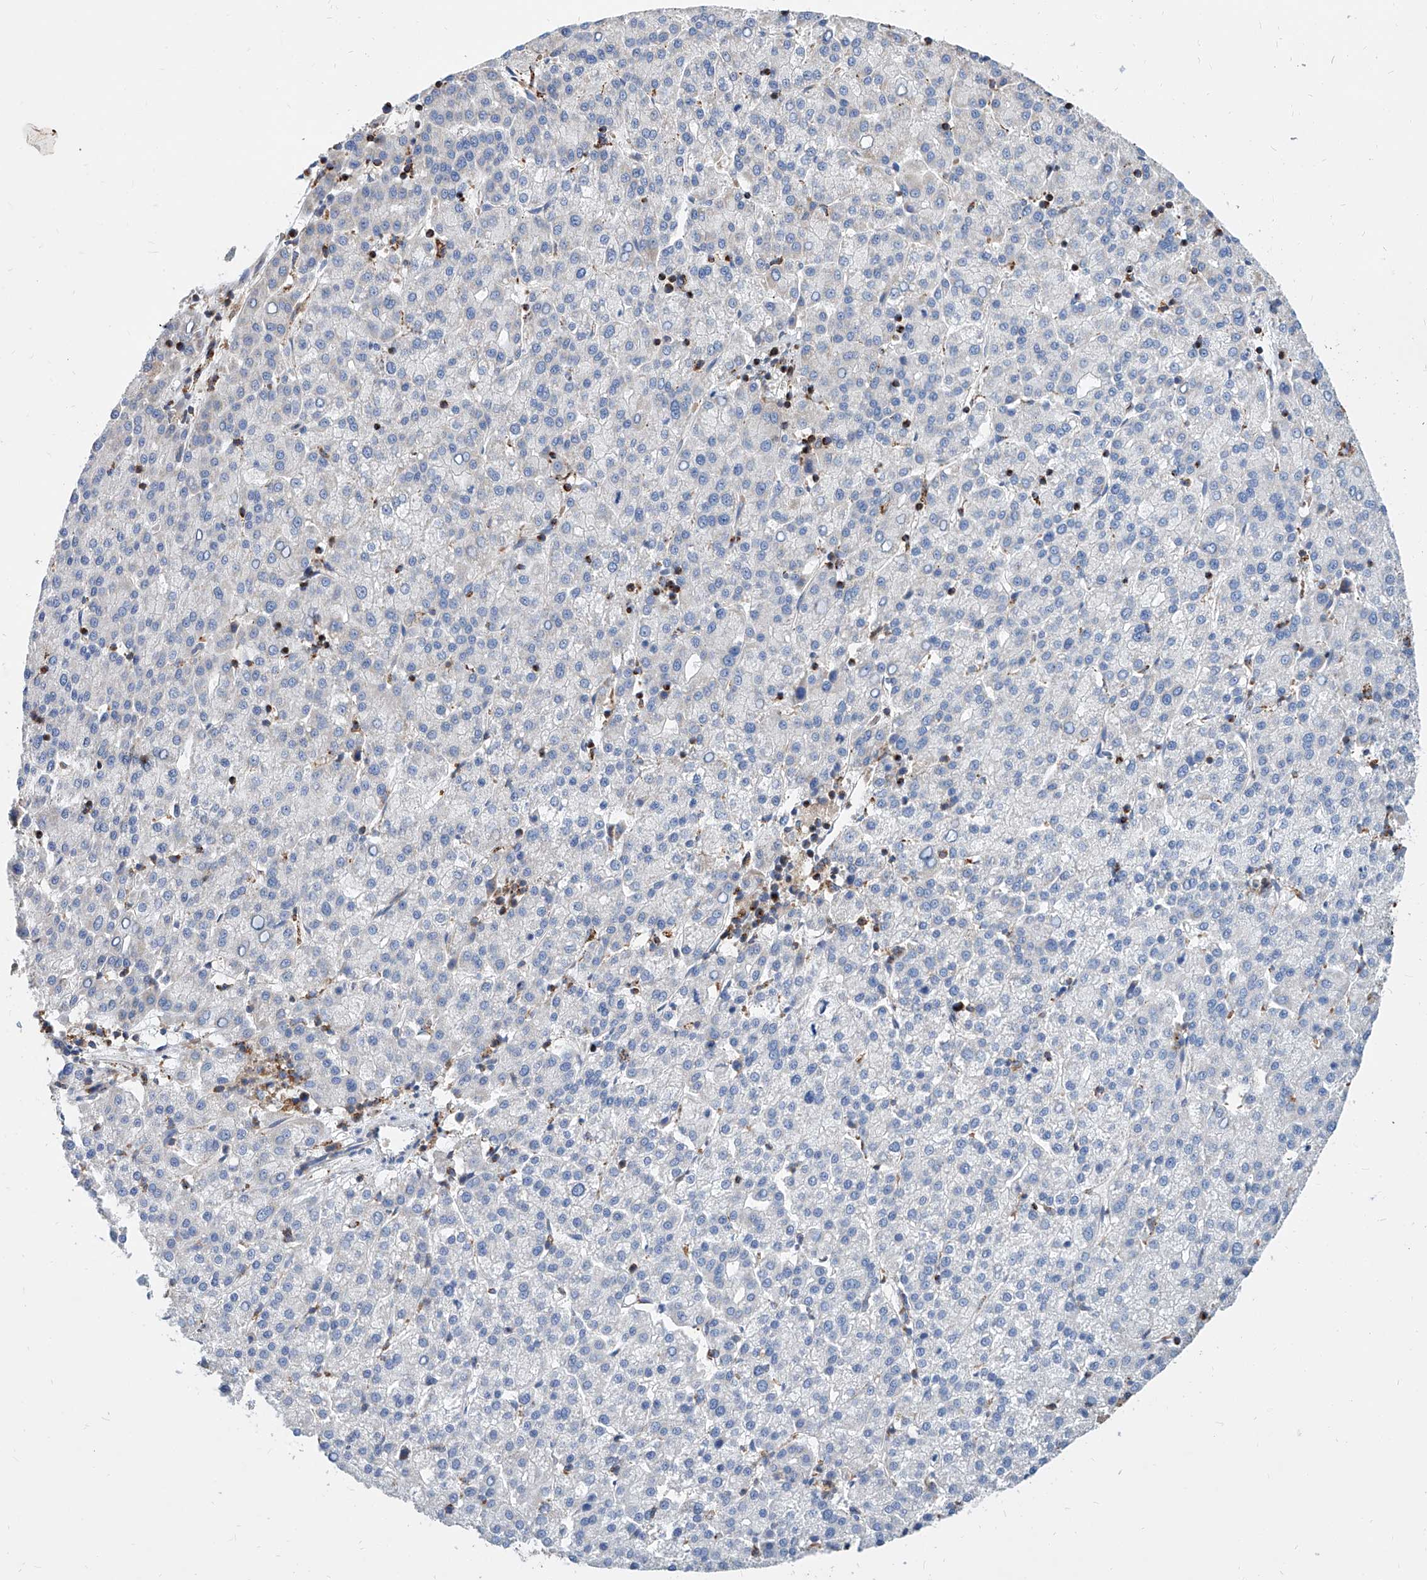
{"staining": {"intensity": "negative", "quantity": "none", "location": "none"}, "tissue": "liver cancer", "cell_type": "Tumor cells", "image_type": "cancer", "snomed": [{"axis": "morphology", "description": "Carcinoma, Hepatocellular, NOS"}, {"axis": "topography", "description": "Liver"}], "caption": "Immunohistochemical staining of liver hepatocellular carcinoma reveals no significant positivity in tumor cells.", "gene": "CPNE5", "patient": {"sex": "female", "age": 58}}